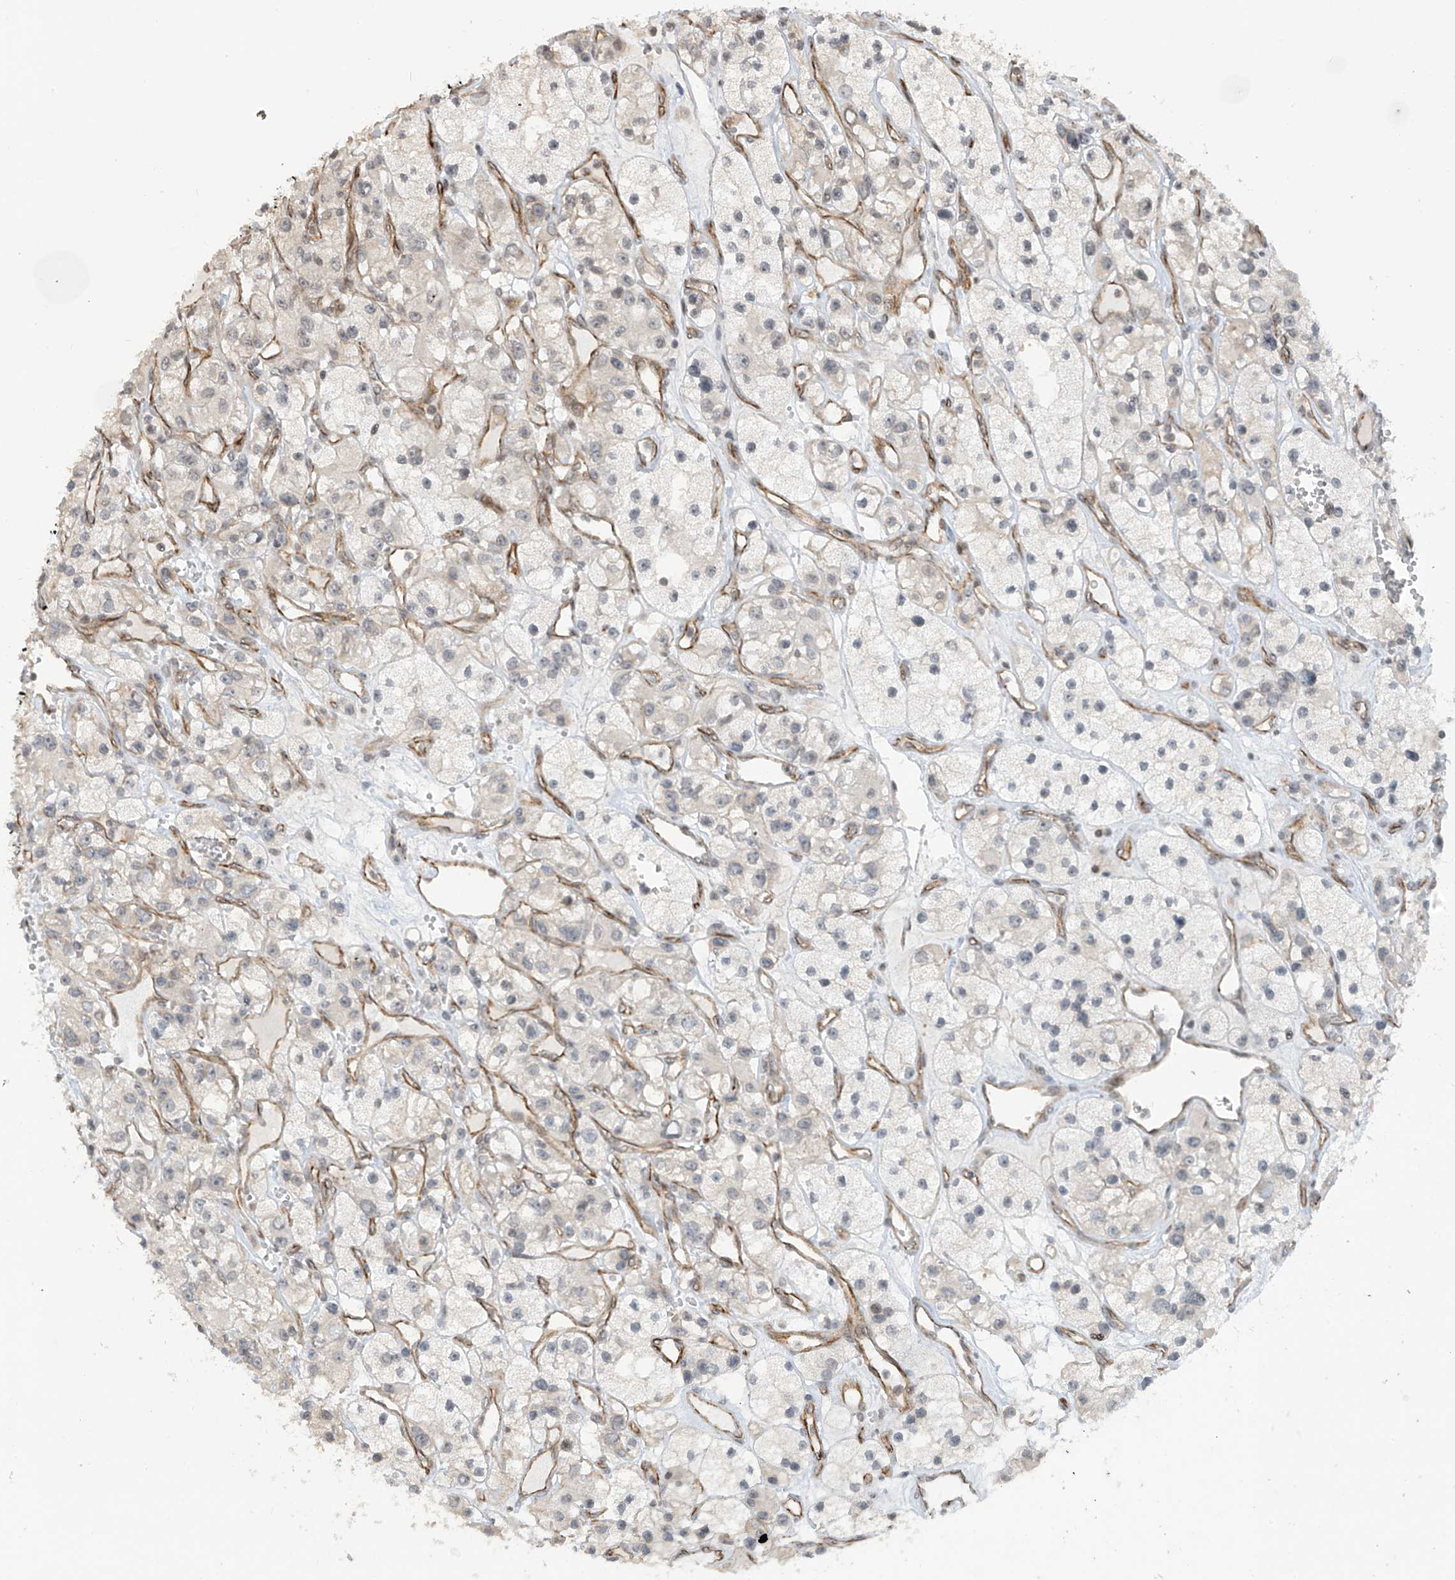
{"staining": {"intensity": "negative", "quantity": "none", "location": "none"}, "tissue": "renal cancer", "cell_type": "Tumor cells", "image_type": "cancer", "snomed": [{"axis": "morphology", "description": "Adenocarcinoma, NOS"}, {"axis": "topography", "description": "Kidney"}], "caption": "A photomicrograph of human renal cancer is negative for staining in tumor cells. The staining was performed using DAB to visualize the protein expression in brown, while the nuclei were stained in blue with hematoxylin (Magnification: 20x).", "gene": "METAP1D", "patient": {"sex": "female", "age": 57}}